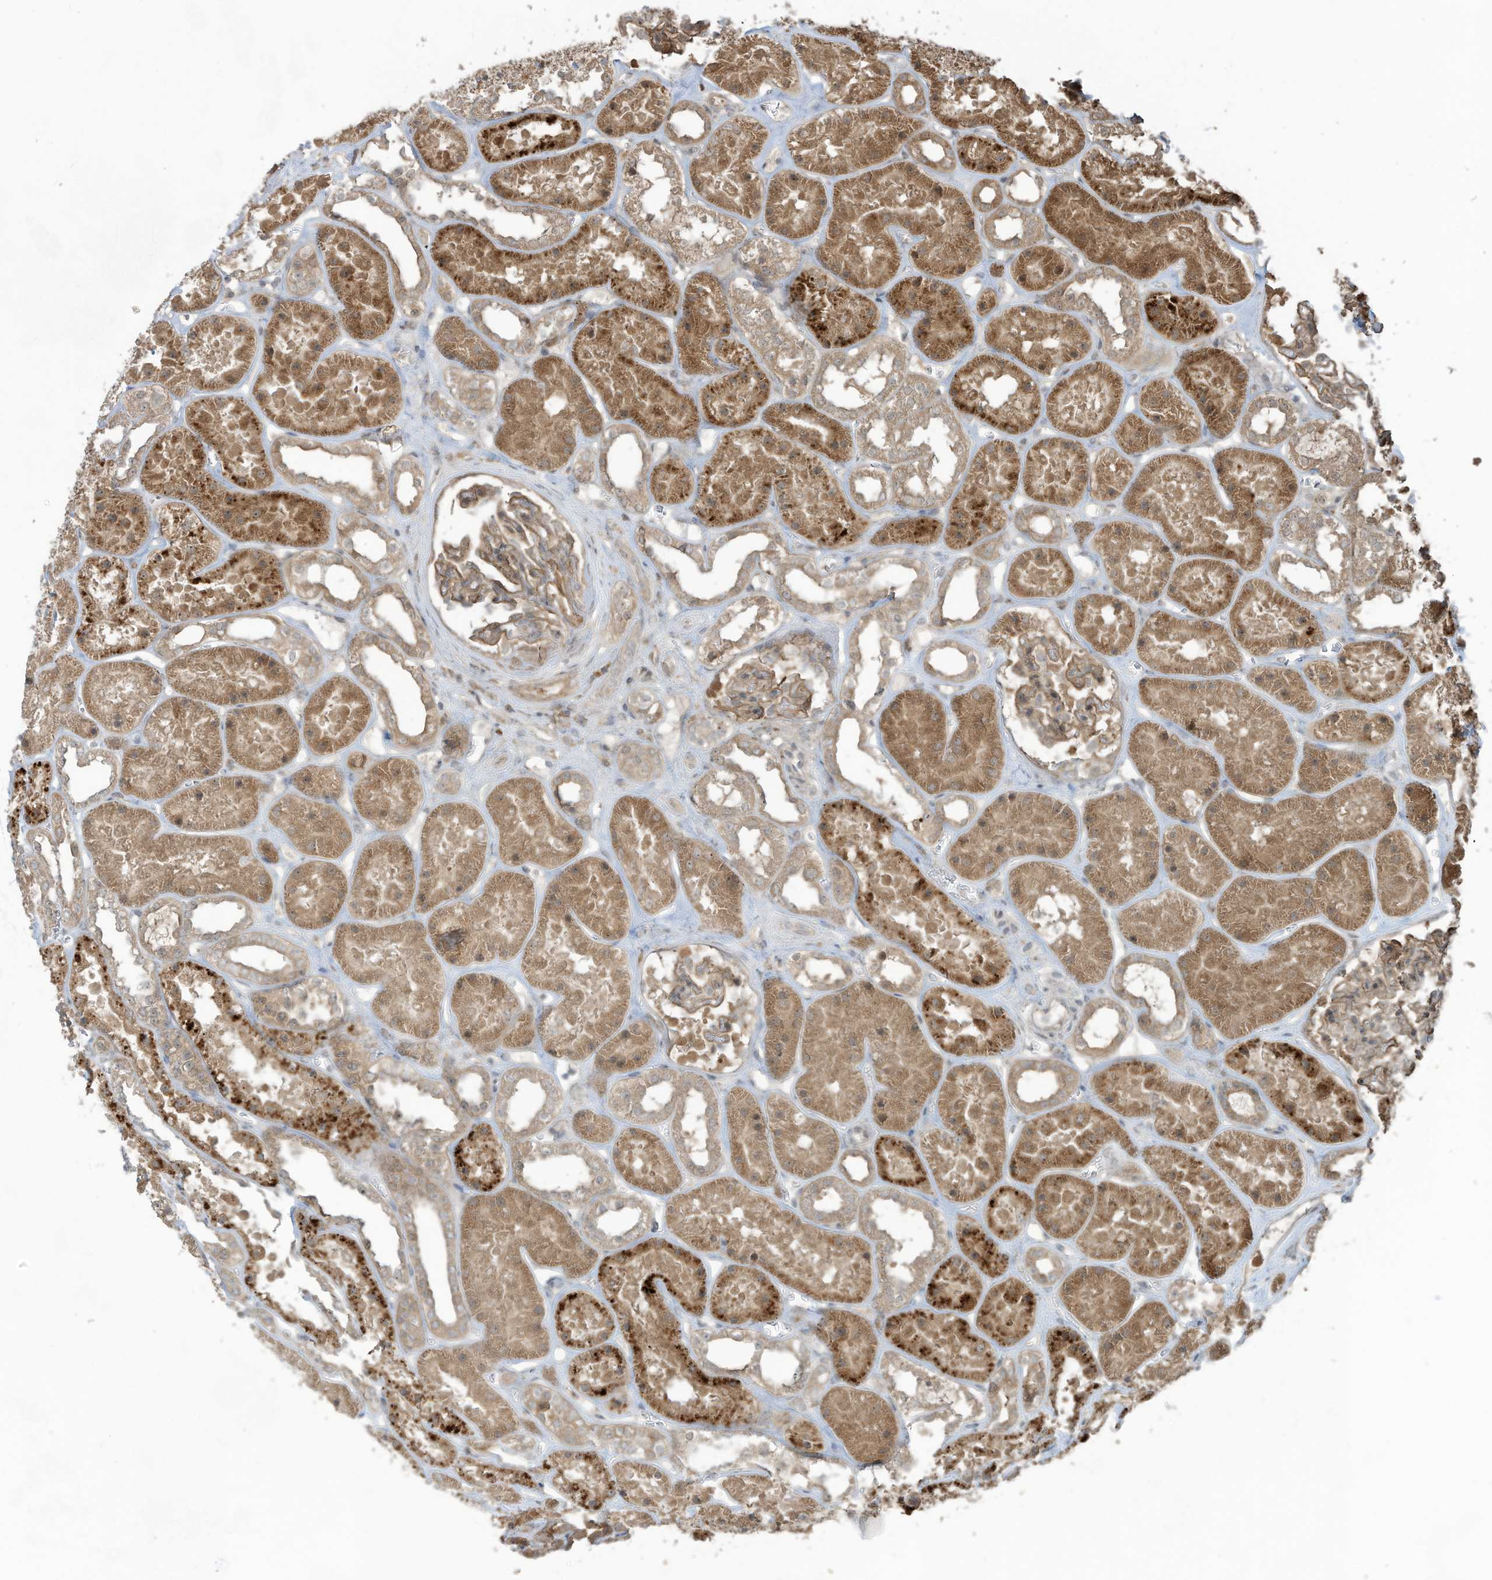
{"staining": {"intensity": "moderate", "quantity": "25%-75%", "location": "cytoplasmic/membranous"}, "tissue": "kidney", "cell_type": "Cells in glomeruli", "image_type": "normal", "snomed": [{"axis": "morphology", "description": "Normal tissue, NOS"}, {"axis": "topography", "description": "Kidney"}], "caption": "Protein staining reveals moderate cytoplasmic/membranous expression in approximately 25%-75% of cells in glomeruli in unremarkable kidney.", "gene": "CARF", "patient": {"sex": "female", "age": 41}}